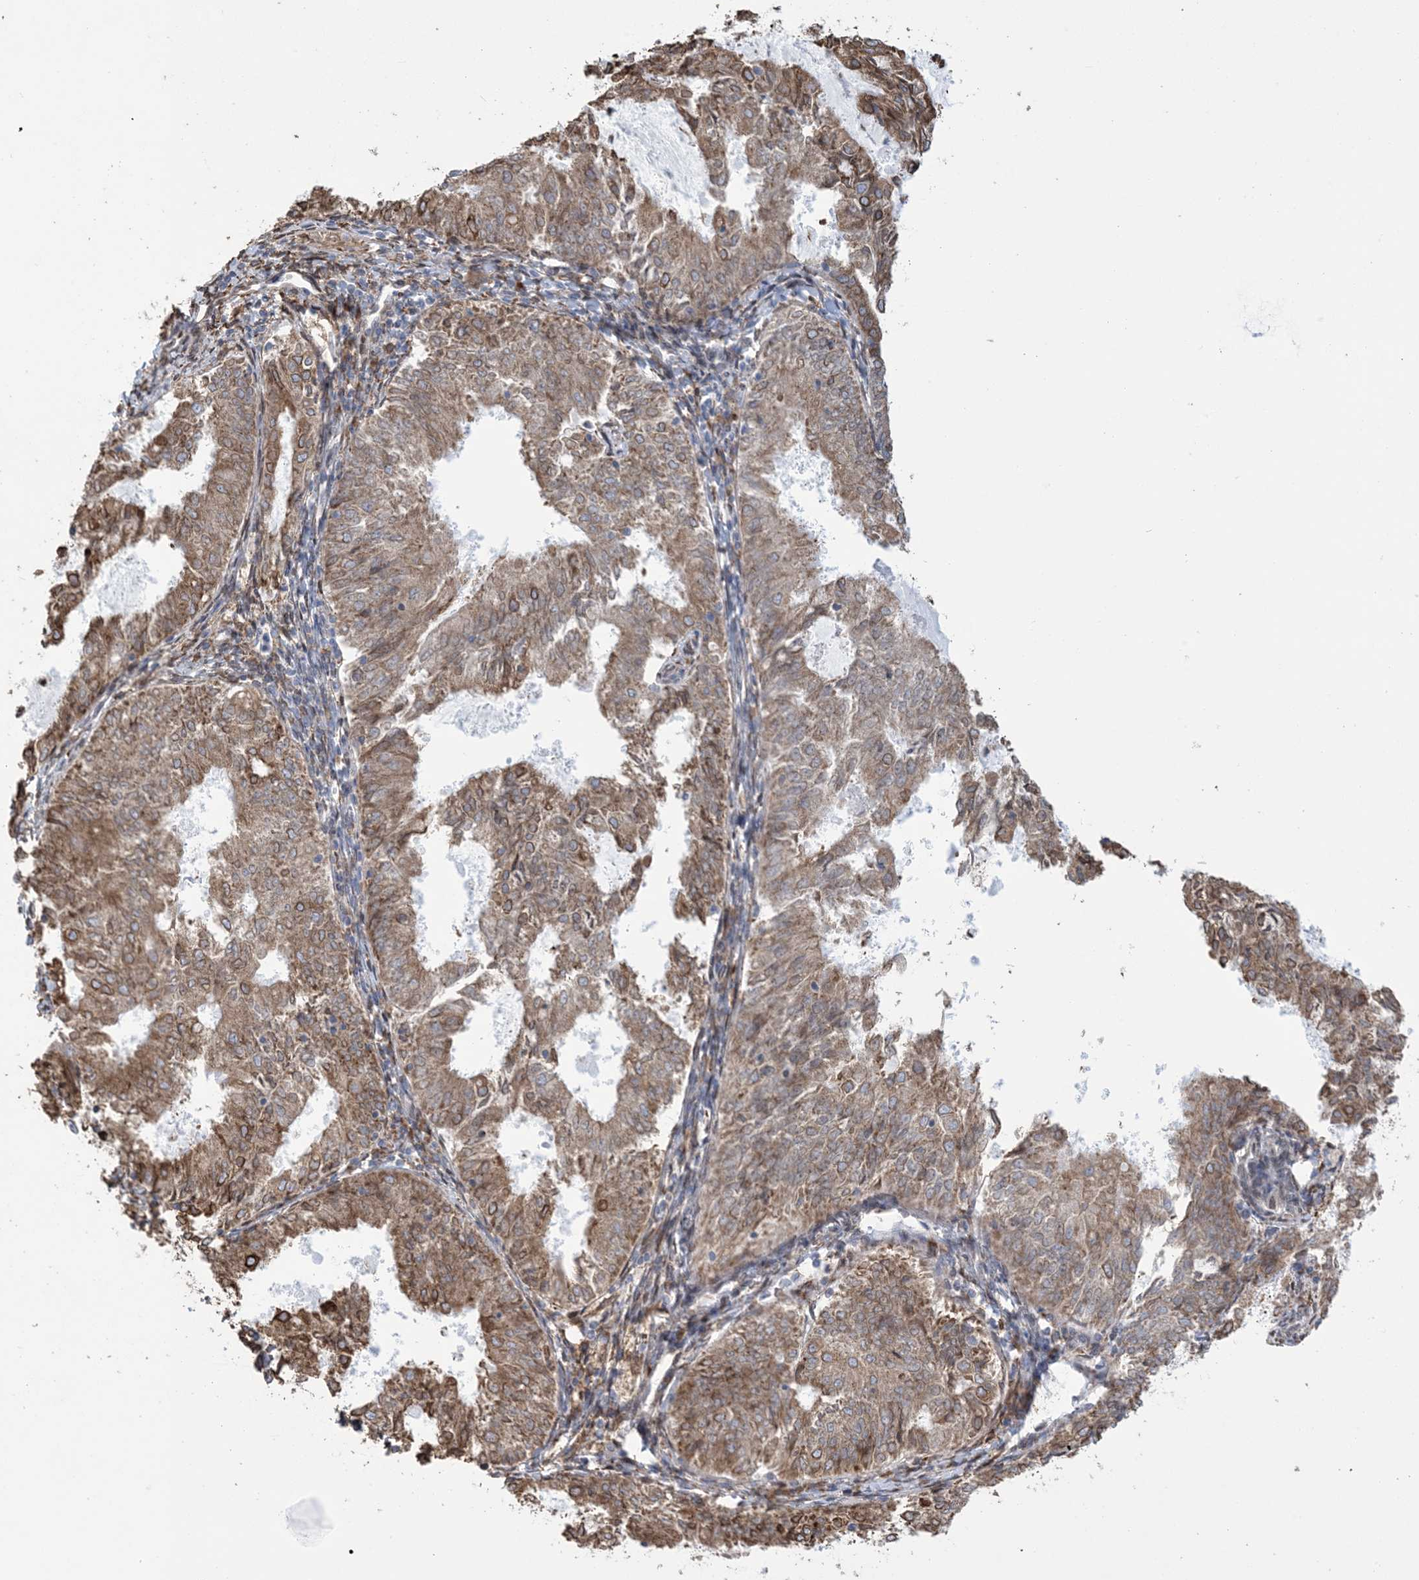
{"staining": {"intensity": "moderate", "quantity": ">75%", "location": "cytoplasmic/membranous"}, "tissue": "endometrial cancer", "cell_type": "Tumor cells", "image_type": "cancer", "snomed": [{"axis": "morphology", "description": "Adenocarcinoma, NOS"}, {"axis": "topography", "description": "Endometrium"}], "caption": "Human endometrial cancer (adenocarcinoma) stained for a protein (brown) displays moderate cytoplasmic/membranous positive staining in approximately >75% of tumor cells.", "gene": "SHANK1", "patient": {"sex": "female", "age": 57}}